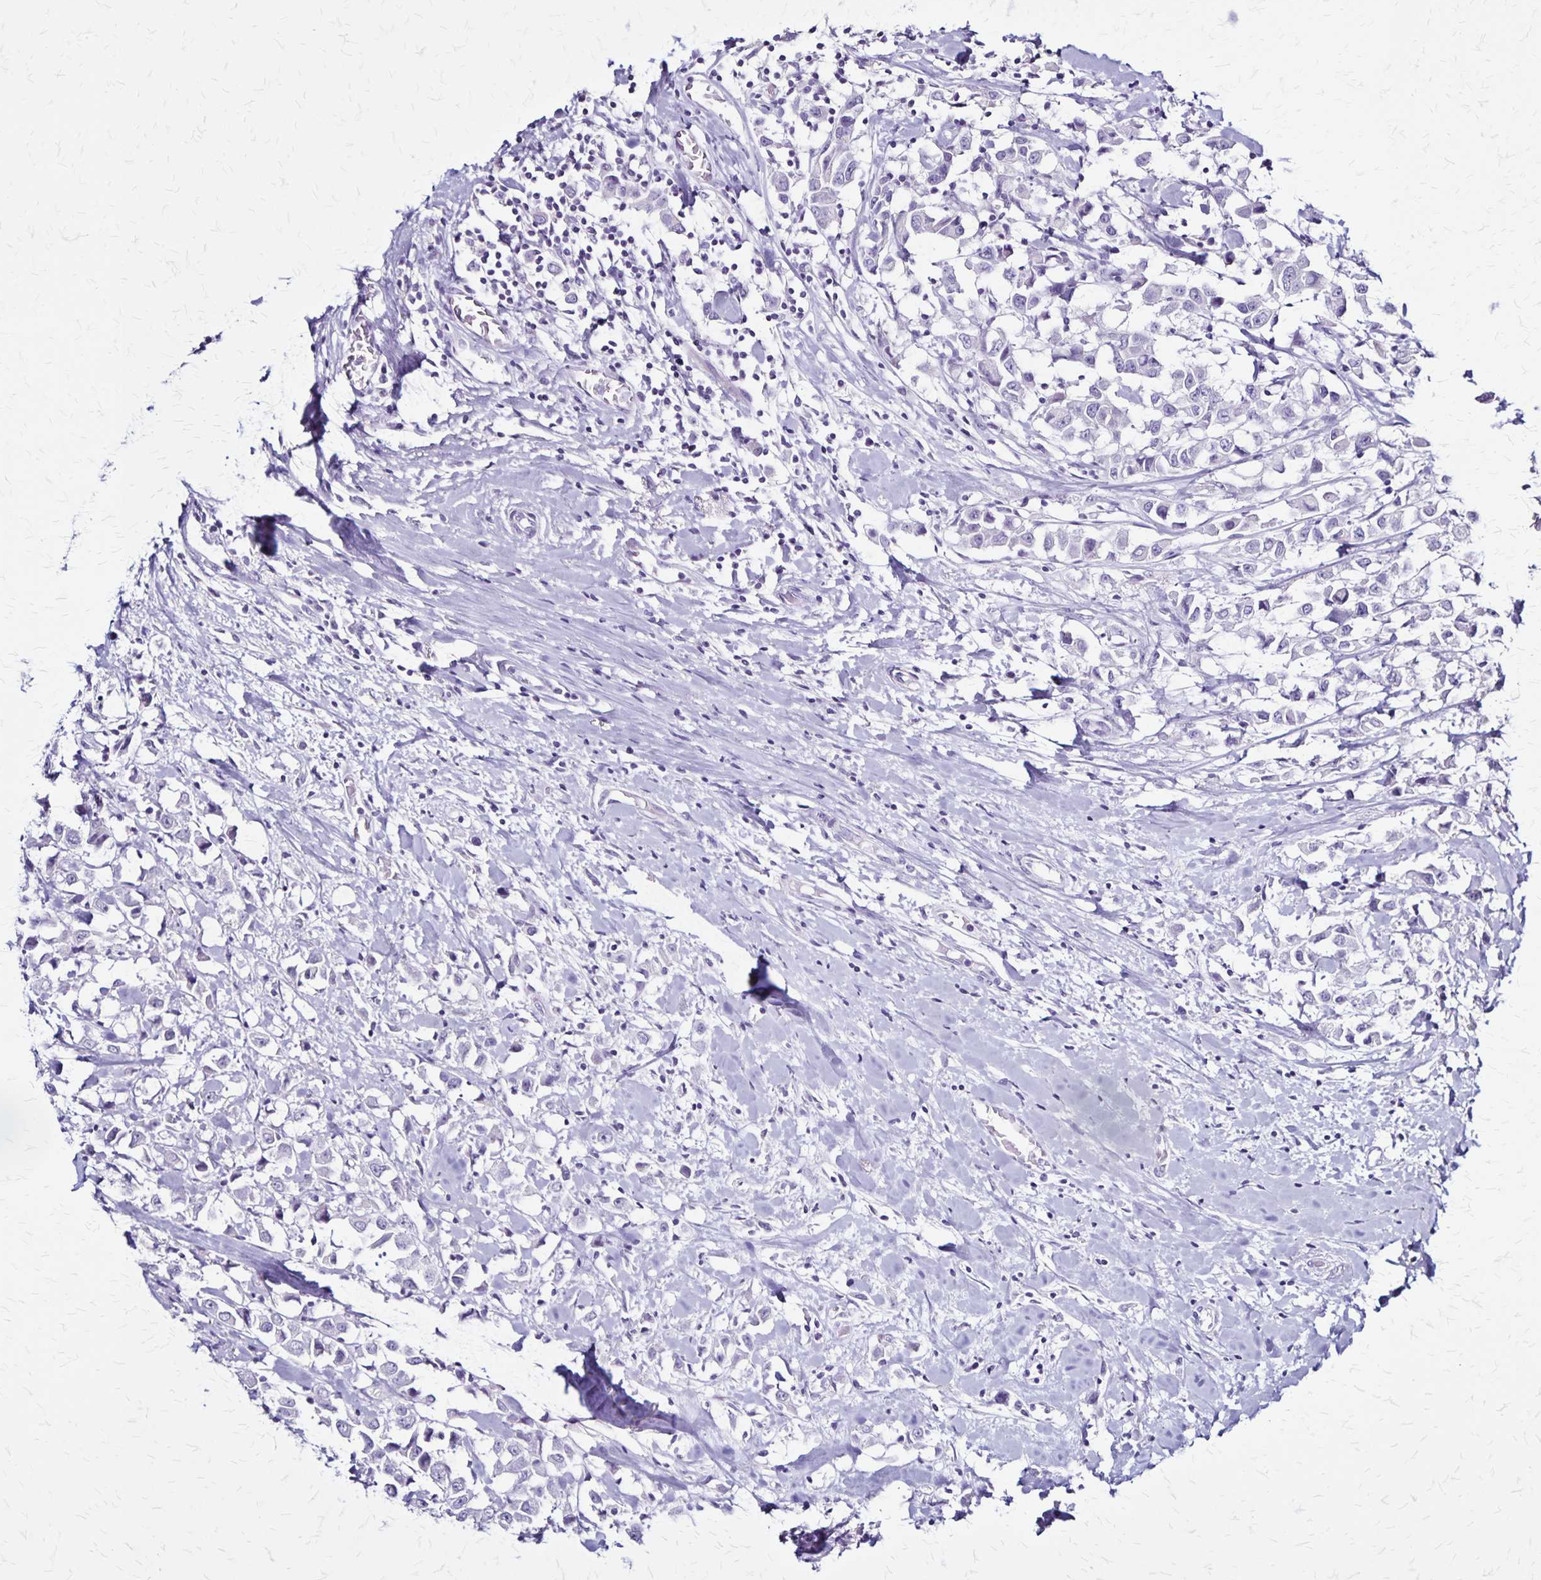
{"staining": {"intensity": "negative", "quantity": "none", "location": "none"}, "tissue": "breast cancer", "cell_type": "Tumor cells", "image_type": "cancer", "snomed": [{"axis": "morphology", "description": "Duct carcinoma"}, {"axis": "topography", "description": "Breast"}], "caption": "This is an IHC image of infiltrating ductal carcinoma (breast). There is no positivity in tumor cells.", "gene": "PLXNA4", "patient": {"sex": "female", "age": 61}}